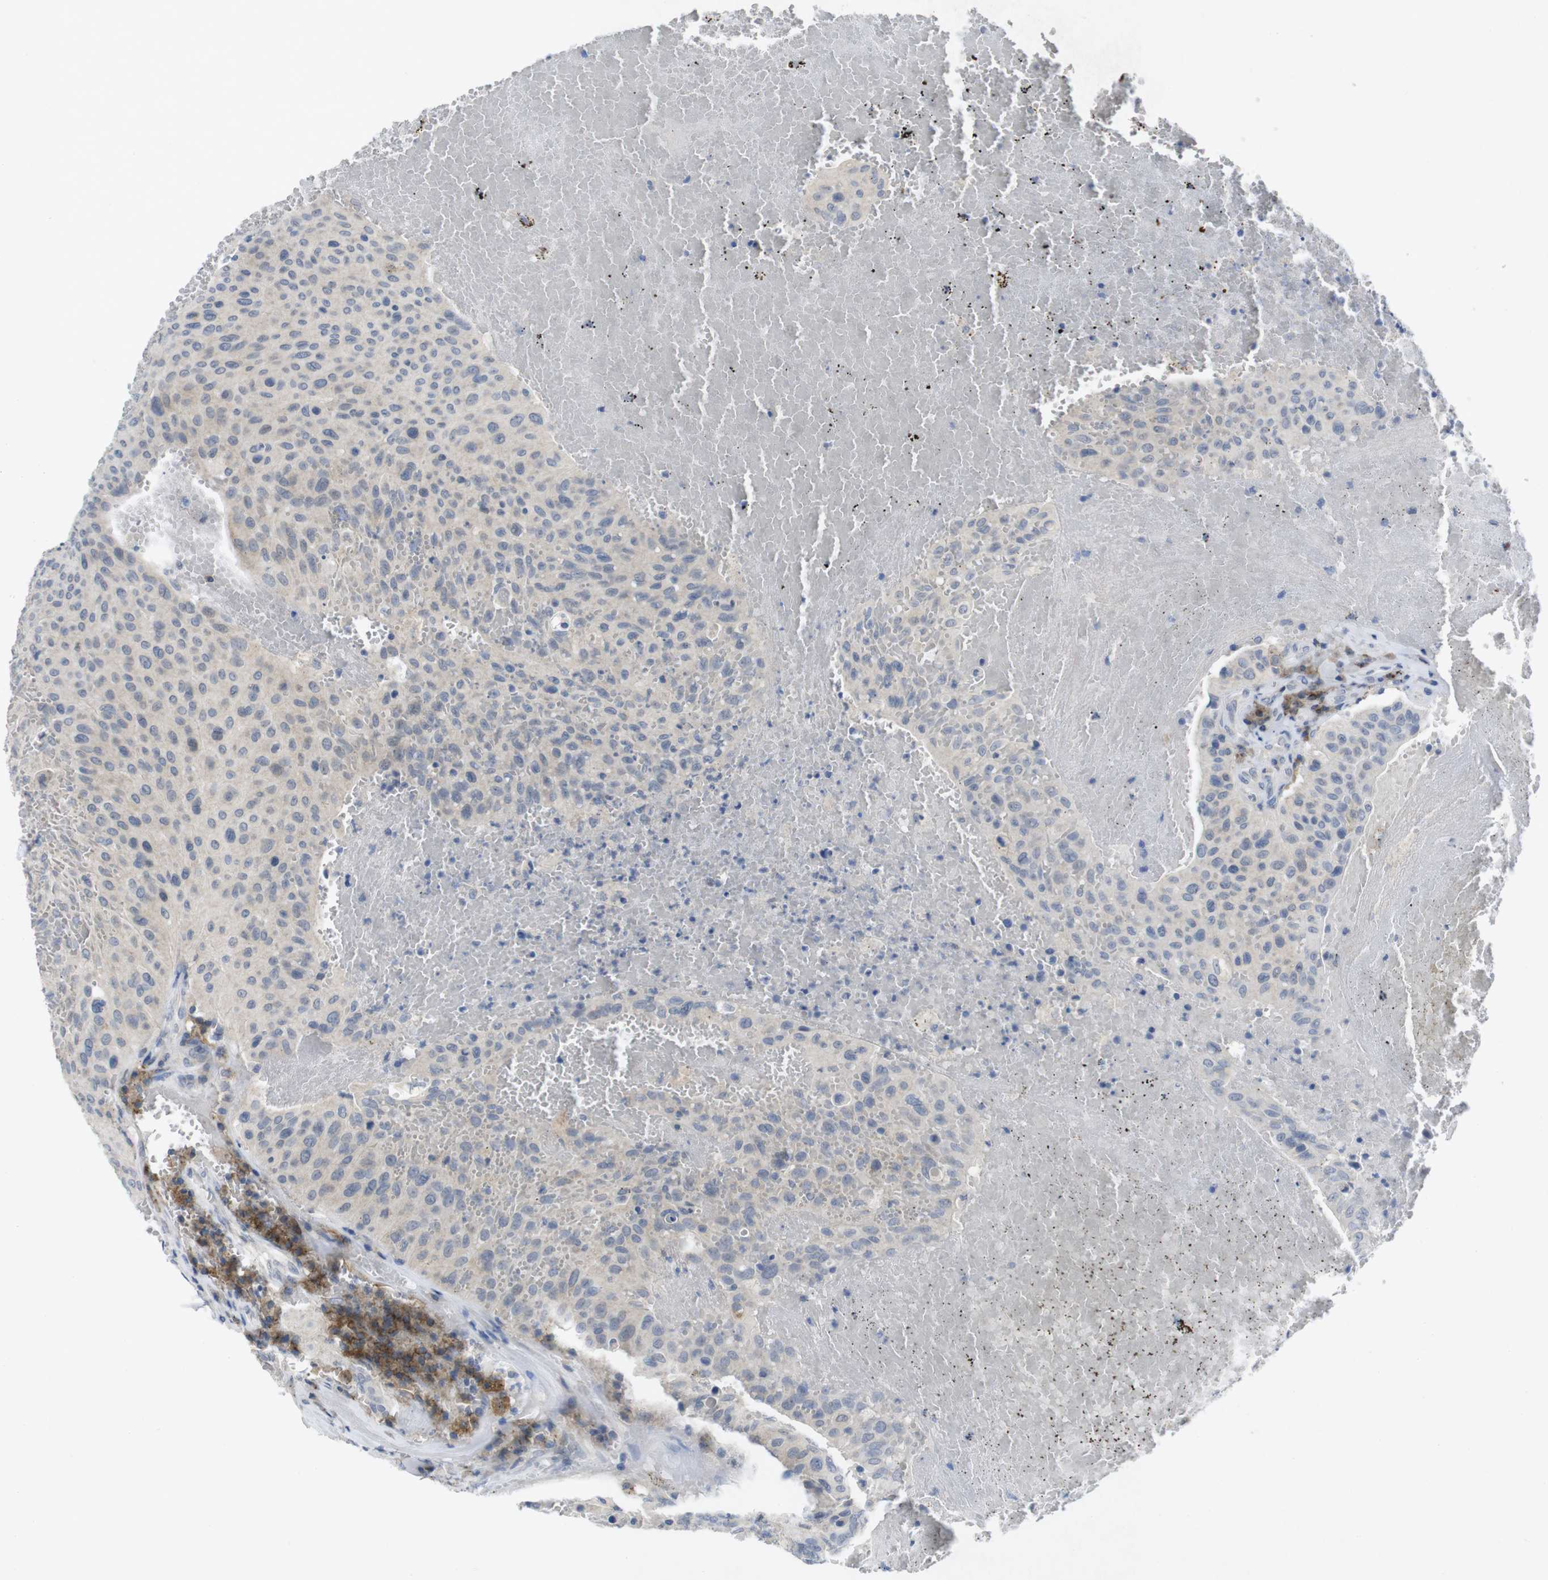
{"staining": {"intensity": "negative", "quantity": "none", "location": "none"}, "tissue": "urothelial cancer", "cell_type": "Tumor cells", "image_type": "cancer", "snomed": [{"axis": "morphology", "description": "Urothelial carcinoma, High grade"}, {"axis": "topography", "description": "Urinary bladder"}], "caption": "An immunohistochemistry image of urothelial cancer is shown. There is no staining in tumor cells of urothelial cancer.", "gene": "SLAMF7", "patient": {"sex": "male", "age": 66}}